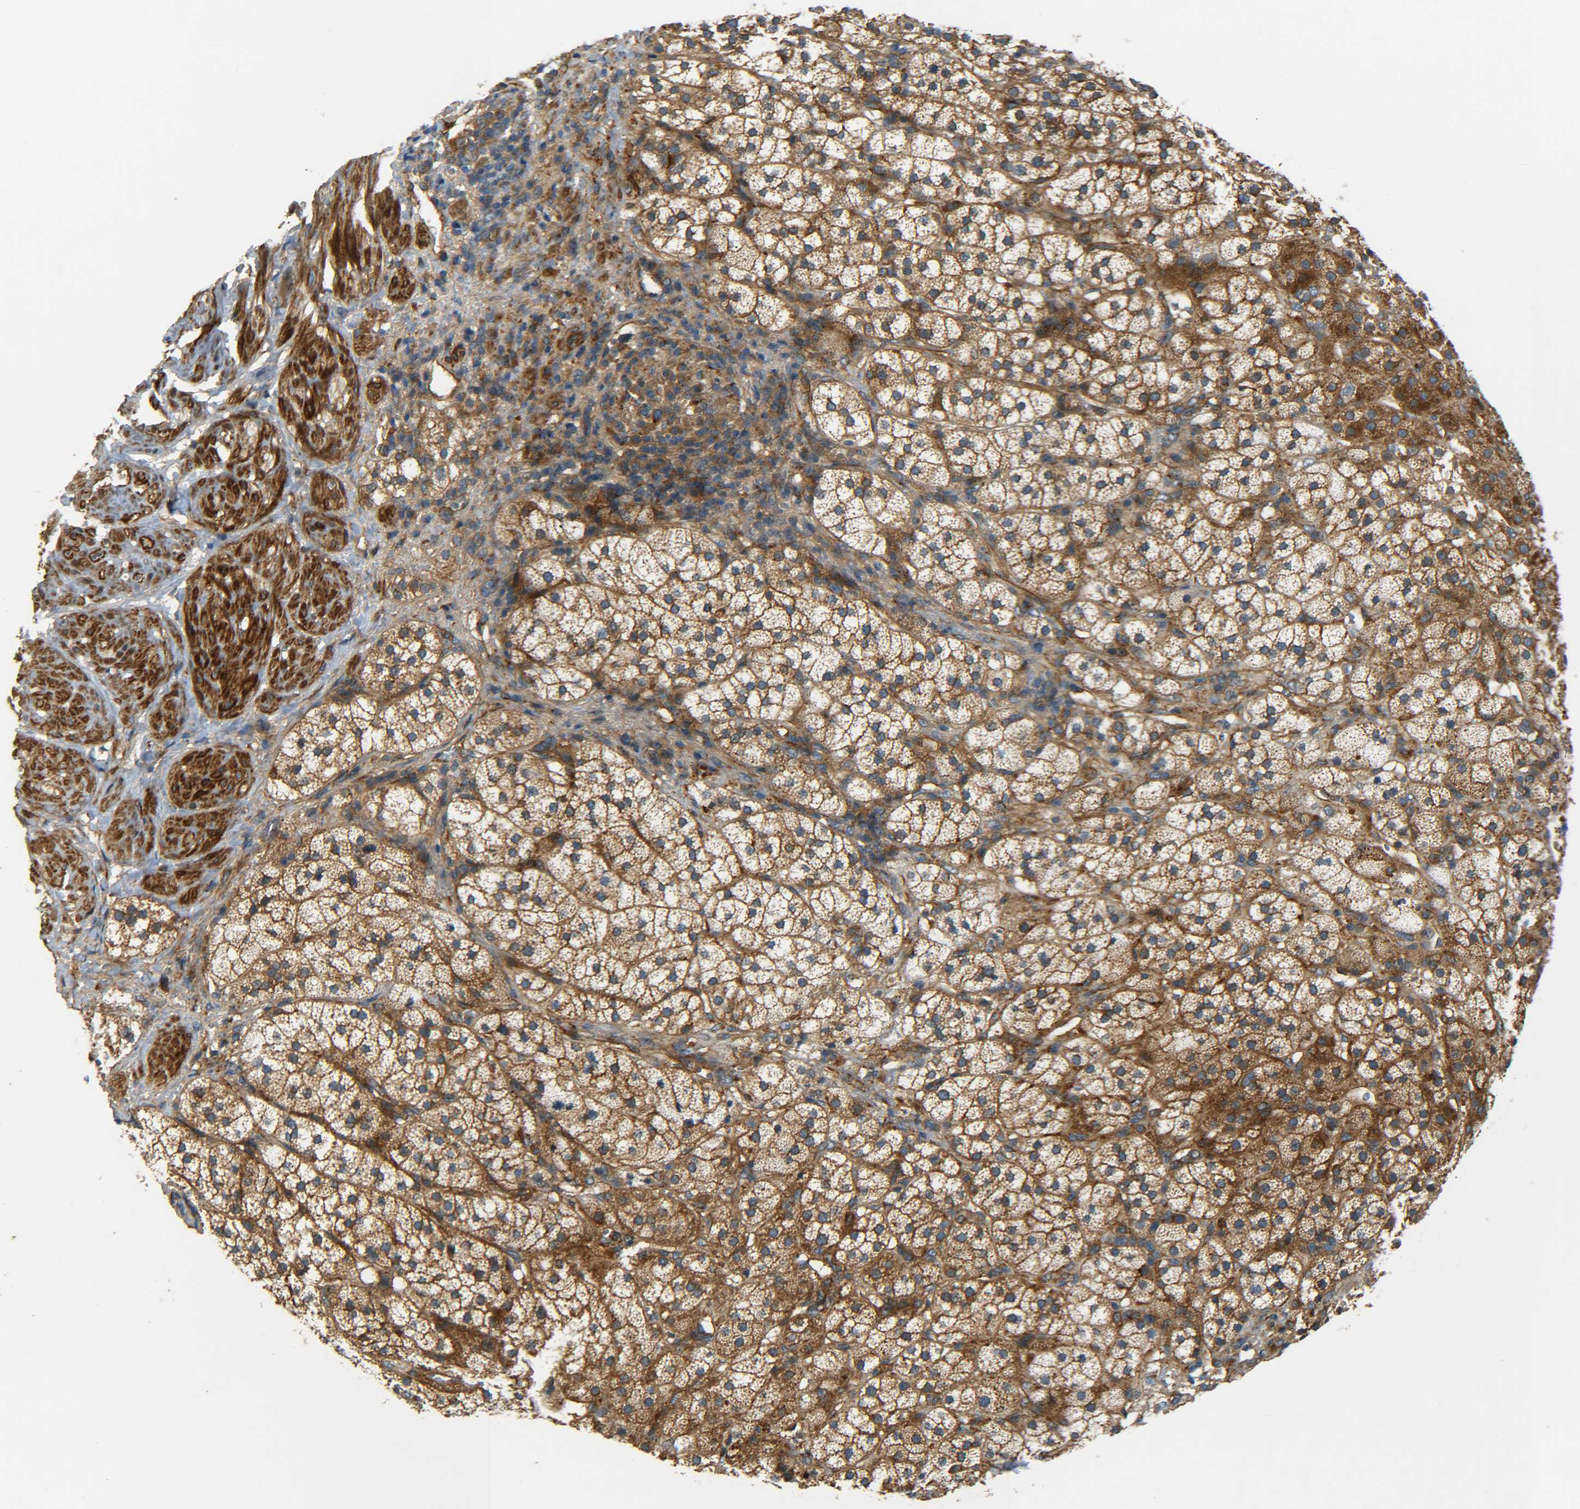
{"staining": {"intensity": "moderate", "quantity": ">75%", "location": "cytoplasmic/membranous"}, "tissue": "adrenal gland", "cell_type": "Glandular cells", "image_type": "normal", "snomed": [{"axis": "morphology", "description": "Normal tissue, NOS"}, {"axis": "topography", "description": "Adrenal gland"}], "caption": "Immunohistochemistry (DAB) staining of unremarkable adrenal gland exhibits moderate cytoplasmic/membranous protein expression in about >75% of glandular cells. (DAB IHC, brown staining for protein, blue staining for nuclei).", "gene": "LRCH3", "patient": {"sex": "male", "age": 56}}